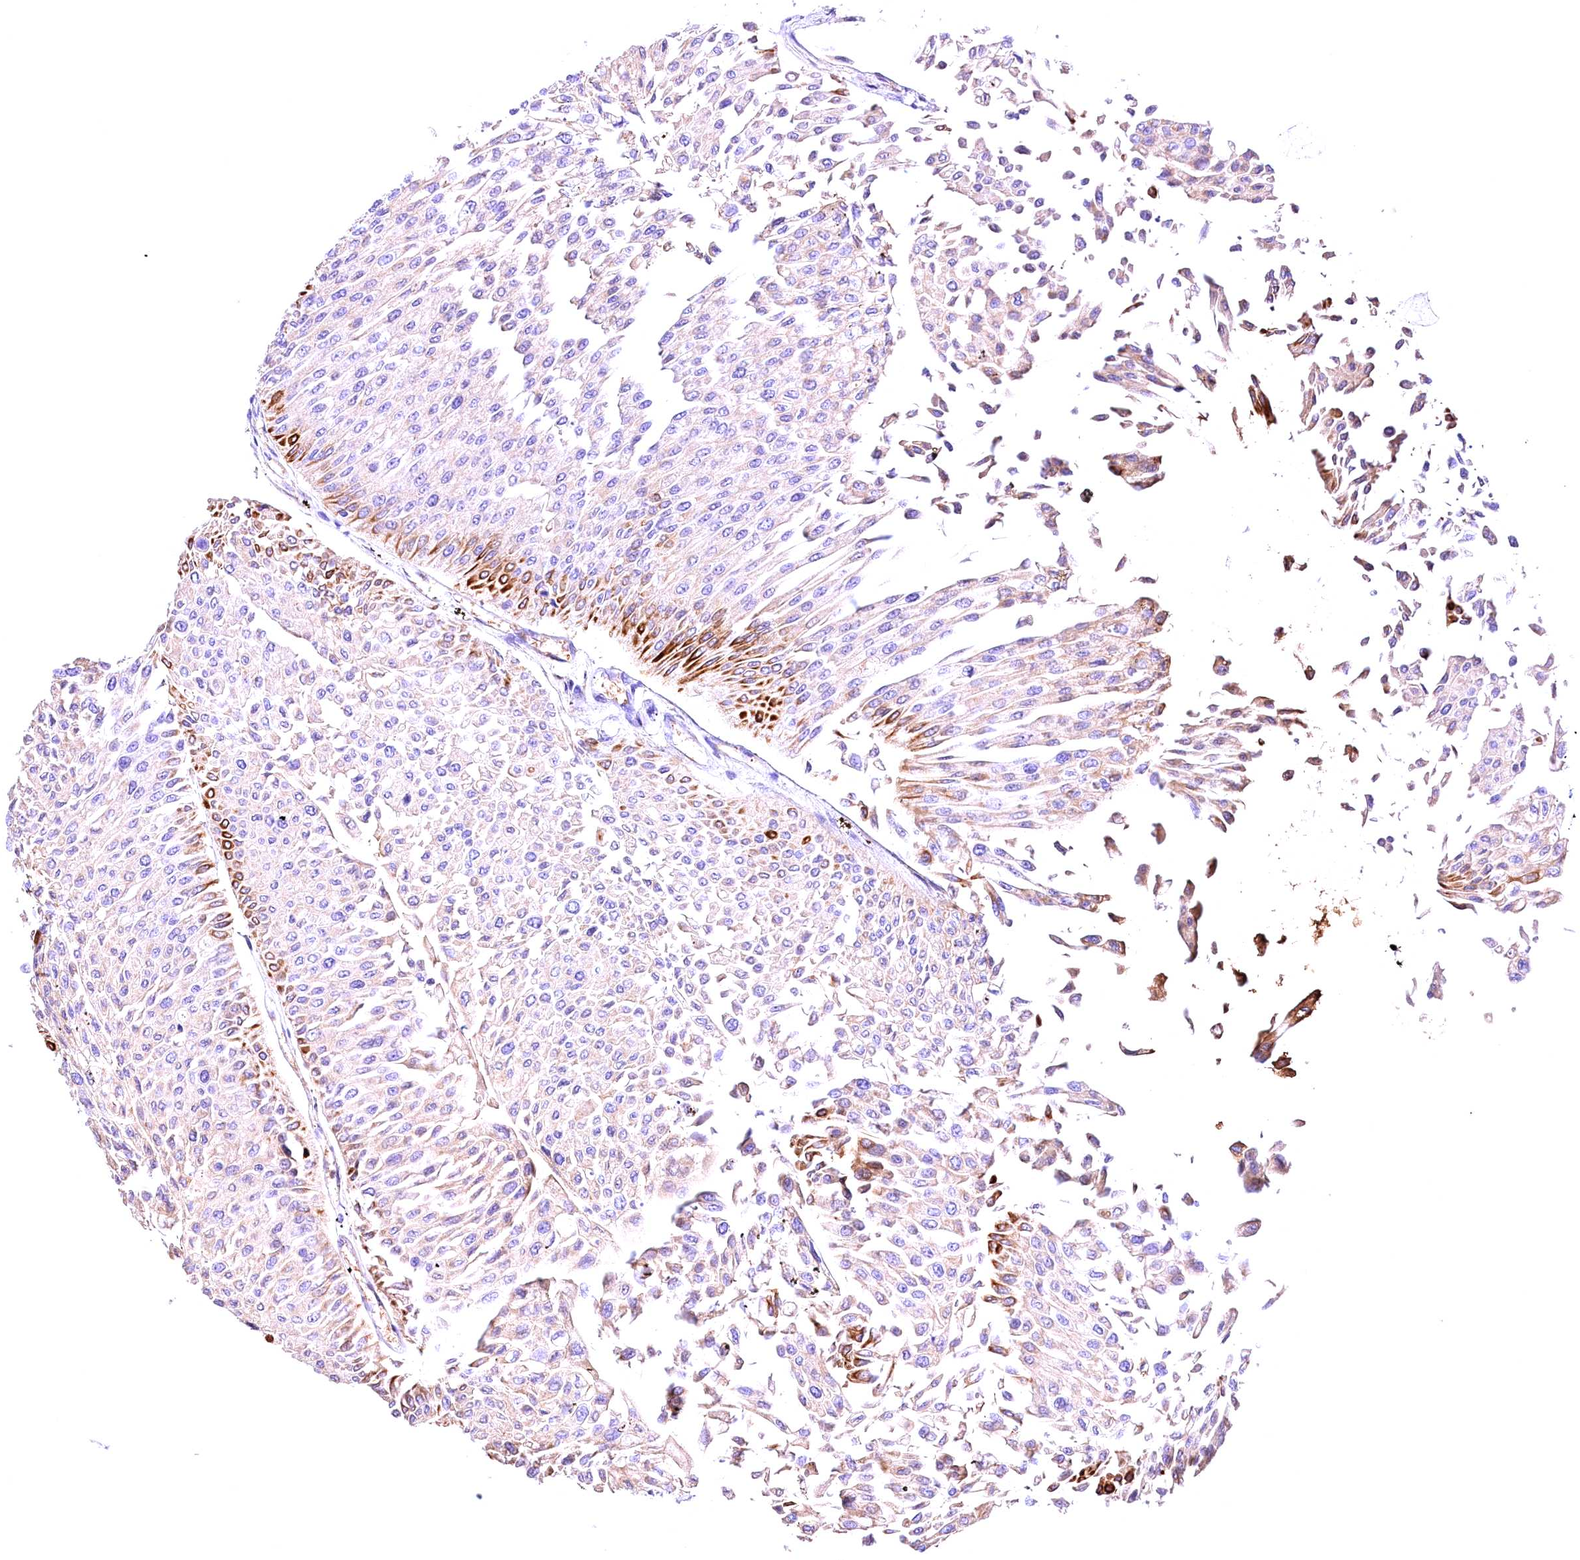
{"staining": {"intensity": "strong", "quantity": "<25%", "location": "cytoplasmic/membranous"}, "tissue": "urothelial cancer", "cell_type": "Tumor cells", "image_type": "cancer", "snomed": [{"axis": "morphology", "description": "Urothelial carcinoma, Low grade"}, {"axis": "topography", "description": "Urinary bladder"}], "caption": "Immunohistochemistry (IHC) histopathology image of urothelial cancer stained for a protein (brown), which demonstrates medium levels of strong cytoplasmic/membranous expression in about <25% of tumor cells.", "gene": "ARMC6", "patient": {"sex": "male", "age": 67}}